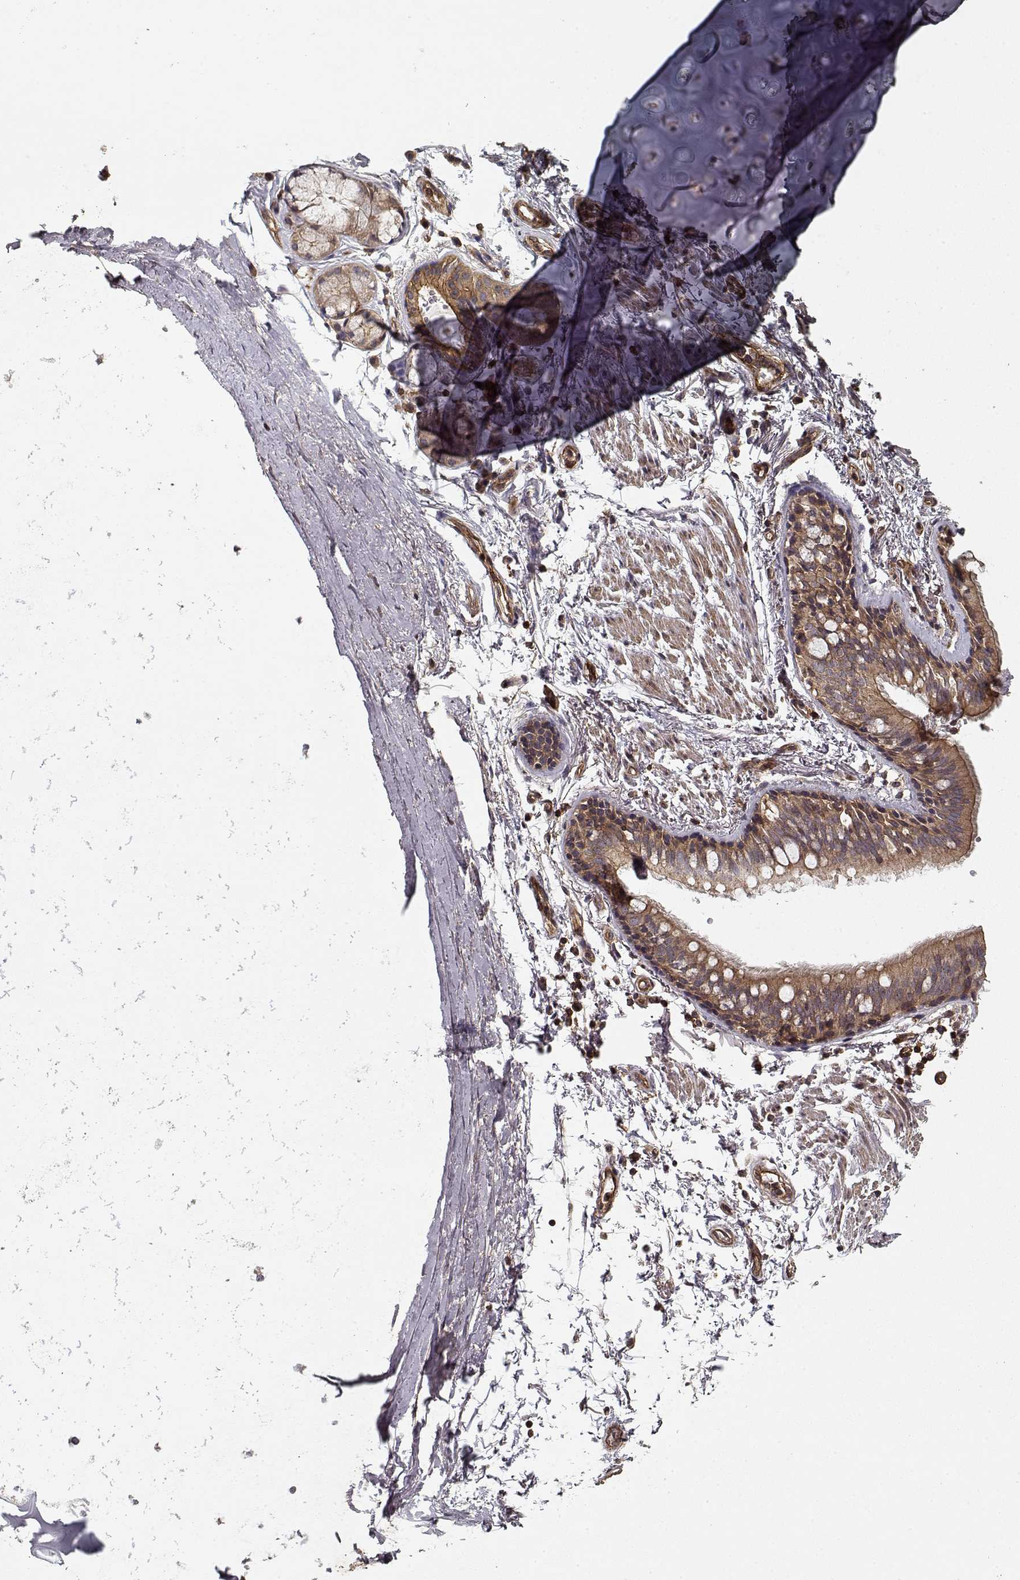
{"staining": {"intensity": "strong", "quantity": ">75%", "location": "cytoplasmic/membranous"}, "tissue": "bronchus", "cell_type": "Respiratory epithelial cells", "image_type": "normal", "snomed": [{"axis": "morphology", "description": "Normal tissue, NOS"}, {"axis": "topography", "description": "Lymph node"}, {"axis": "topography", "description": "Bronchus"}], "caption": "A high-resolution histopathology image shows IHC staining of benign bronchus, which exhibits strong cytoplasmic/membranous staining in approximately >75% of respiratory epithelial cells.", "gene": "PPP1R12A", "patient": {"sex": "female", "age": 70}}